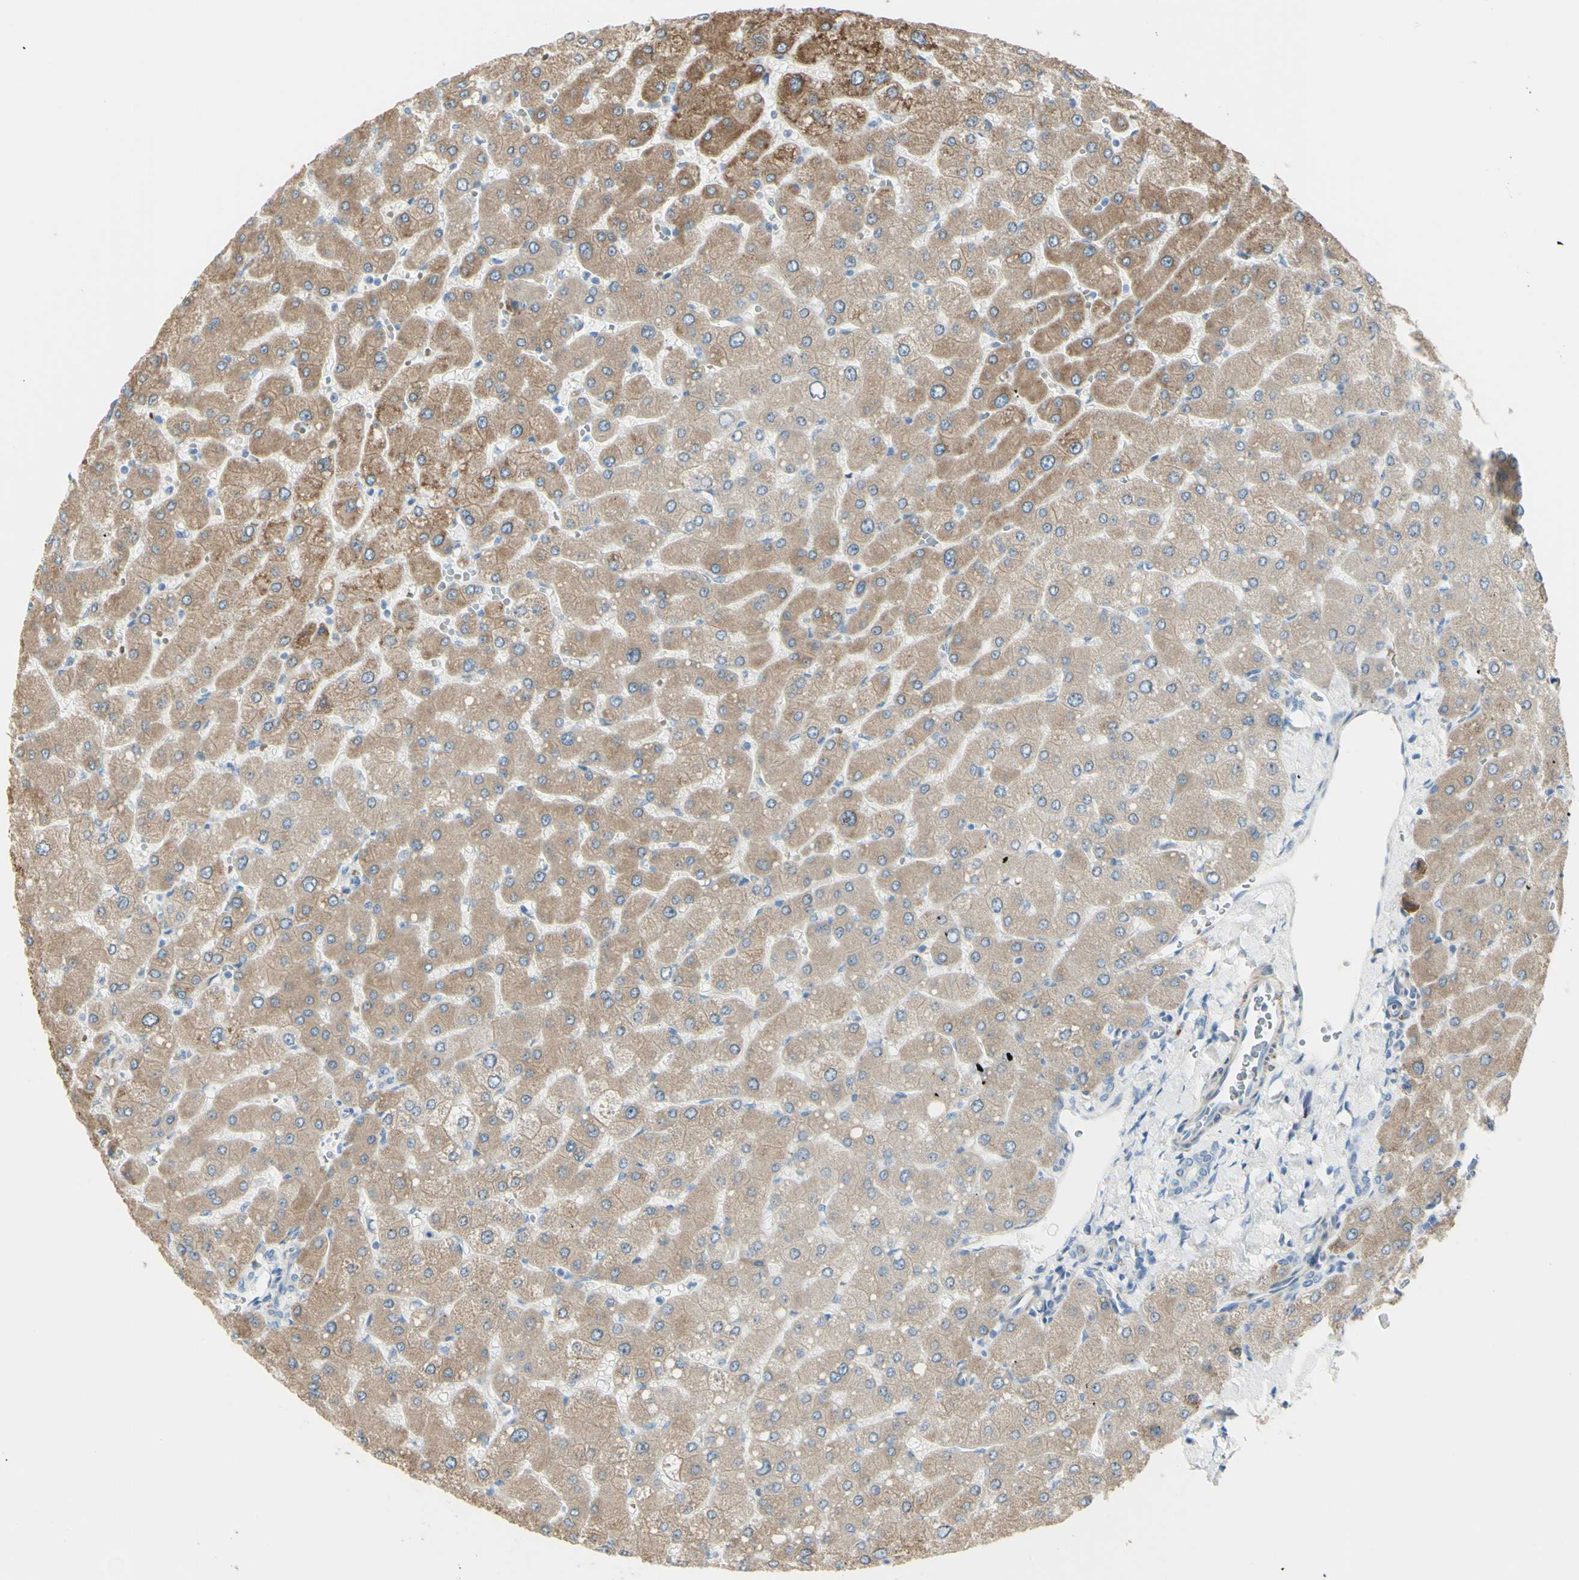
{"staining": {"intensity": "negative", "quantity": "none", "location": "none"}, "tissue": "liver", "cell_type": "Cholangiocytes", "image_type": "normal", "snomed": [{"axis": "morphology", "description": "Normal tissue, NOS"}, {"axis": "topography", "description": "Liver"}], "caption": "Immunohistochemical staining of unremarkable liver shows no significant expression in cholangiocytes. The staining is performed using DAB (3,3'-diaminobenzidine) brown chromogen with nuclei counter-stained in using hematoxylin.", "gene": "NCBP2L", "patient": {"sex": "male", "age": 55}}